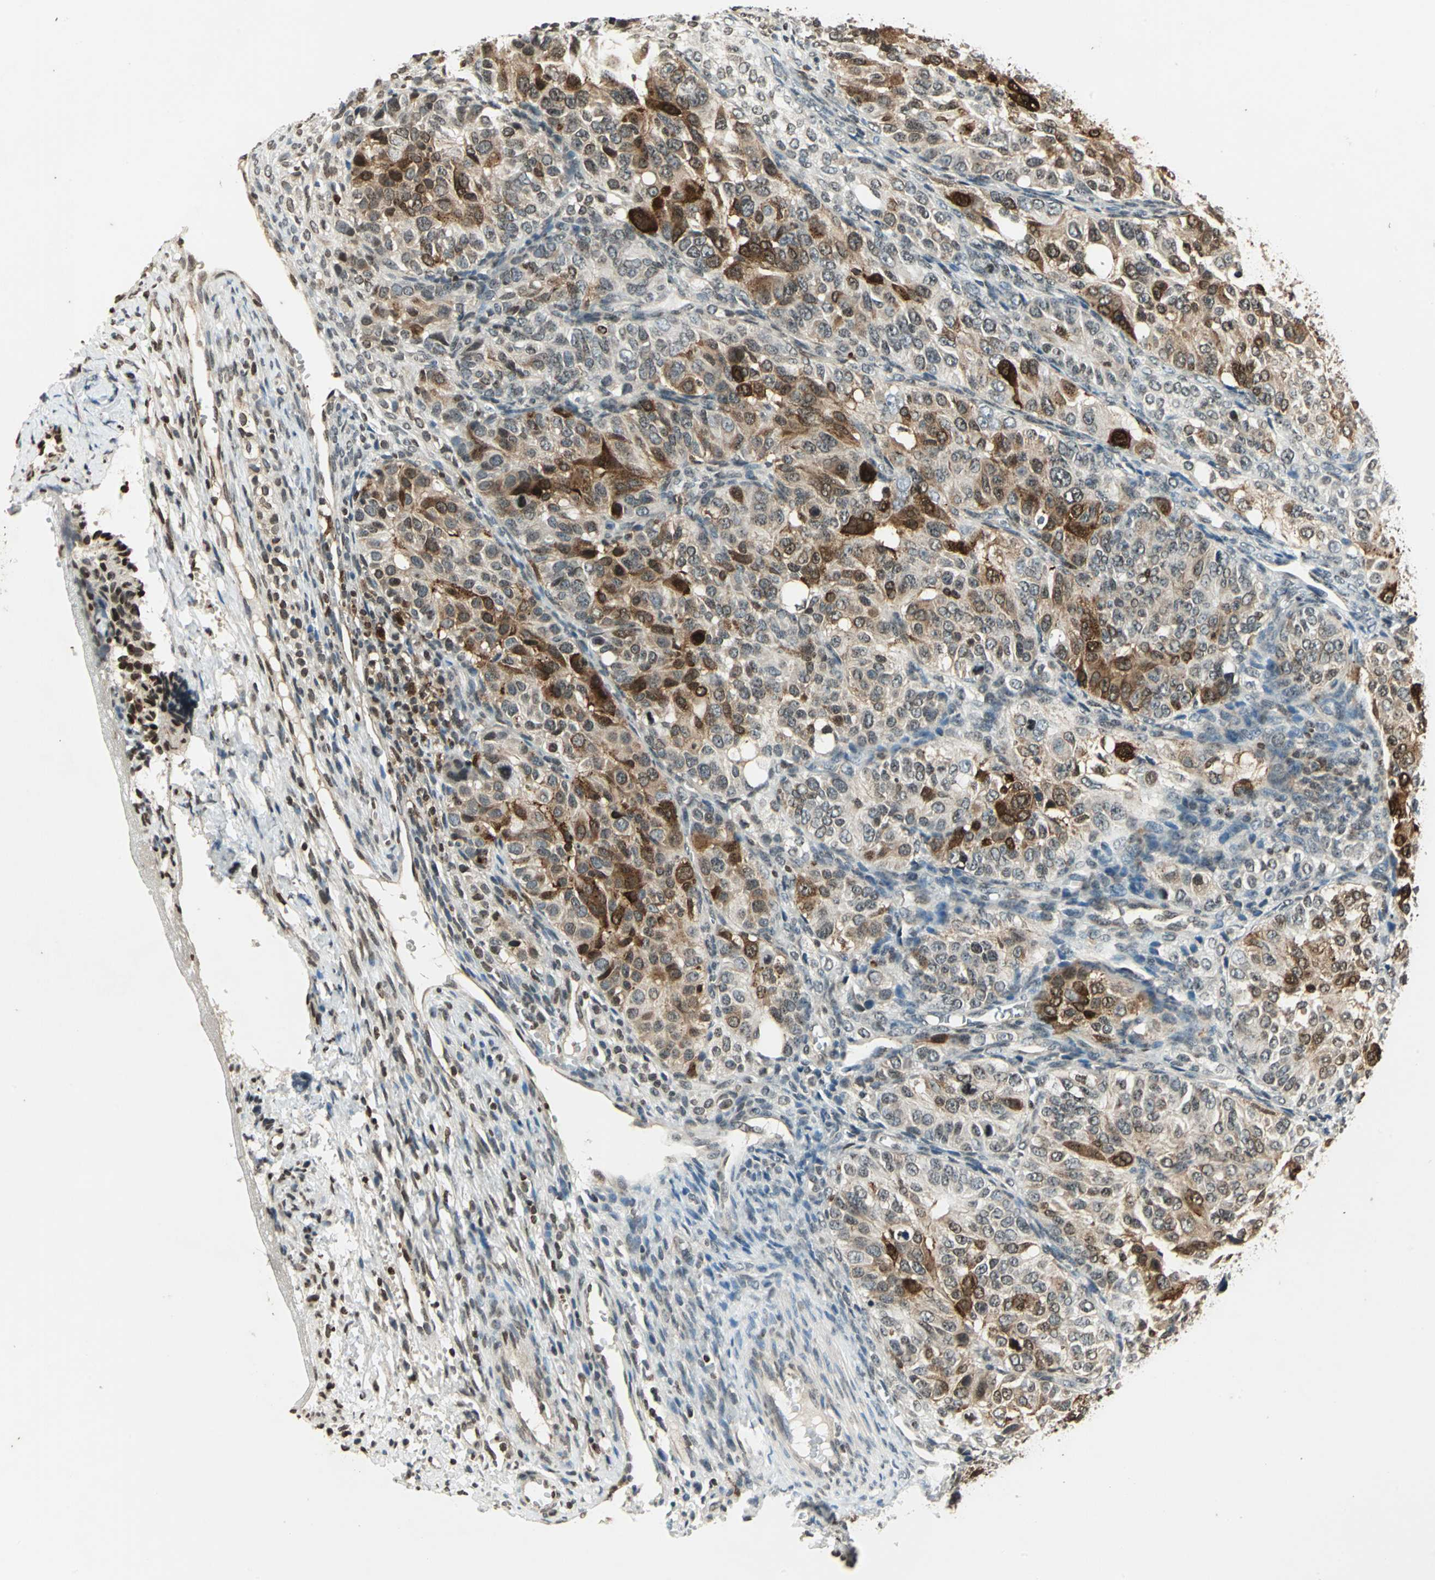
{"staining": {"intensity": "strong", "quantity": "25%-75%", "location": "cytoplasmic/membranous,nuclear"}, "tissue": "ovarian cancer", "cell_type": "Tumor cells", "image_type": "cancer", "snomed": [{"axis": "morphology", "description": "Carcinoma, endometroid"}, {"axis": "topography", "description": "Ovary"}], "caption": "This histopathology image demonstrates immunohistochemistry staining of human ovarian cancer, with high strong cytoplasmic/membranous and nuclear positivity in about 25%-75% of tumor cells.", "gene": "LGALS3", "patient": {"sex": "female", "age": 51}}